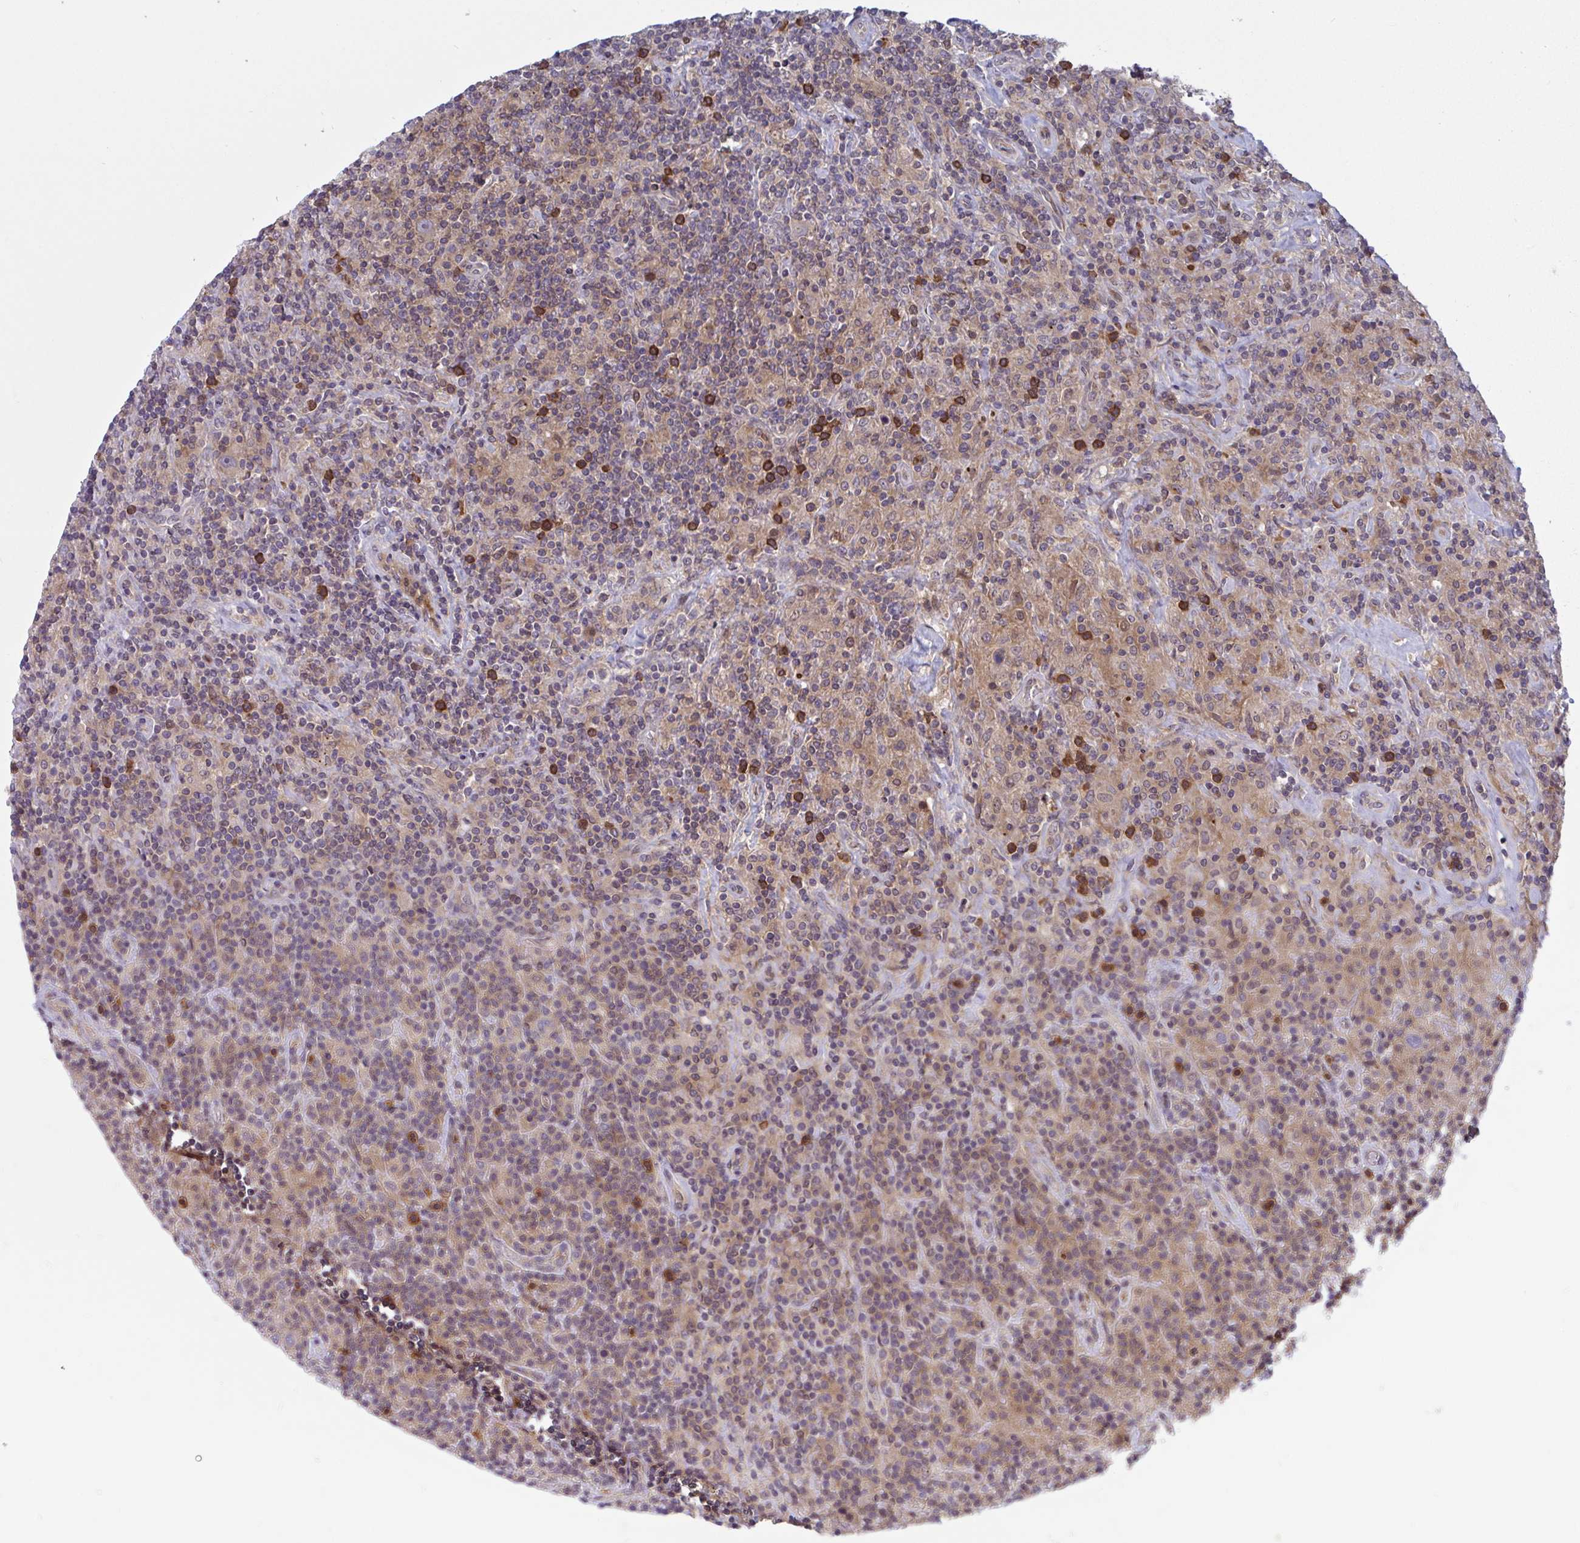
{"staining": {"intensity": "weak", "quantity": ">75%", "location": "cytoplasmic/membranous"}, "tissue": "lymphoma", "cell_type": "Tumor cells", "image_type": "cancer", "snomed": [{"axis": "morphology", "description": "Hodgkin's disease, NOS"}, {"axis": "topography", "description": "Lymph node"}], "caption": "DAB (3,3'-diaminobenzidine) immunohistochemical staining of lymphoma demonstrates weak cytoplasmic/membranous protein positivity in approximately >75% of tumor cells. (brown staining indicates protein expression, while blue staining denotes nuclei).", "gene": "LMNTD2", "patient": {"sex": "male", "age": 70}}